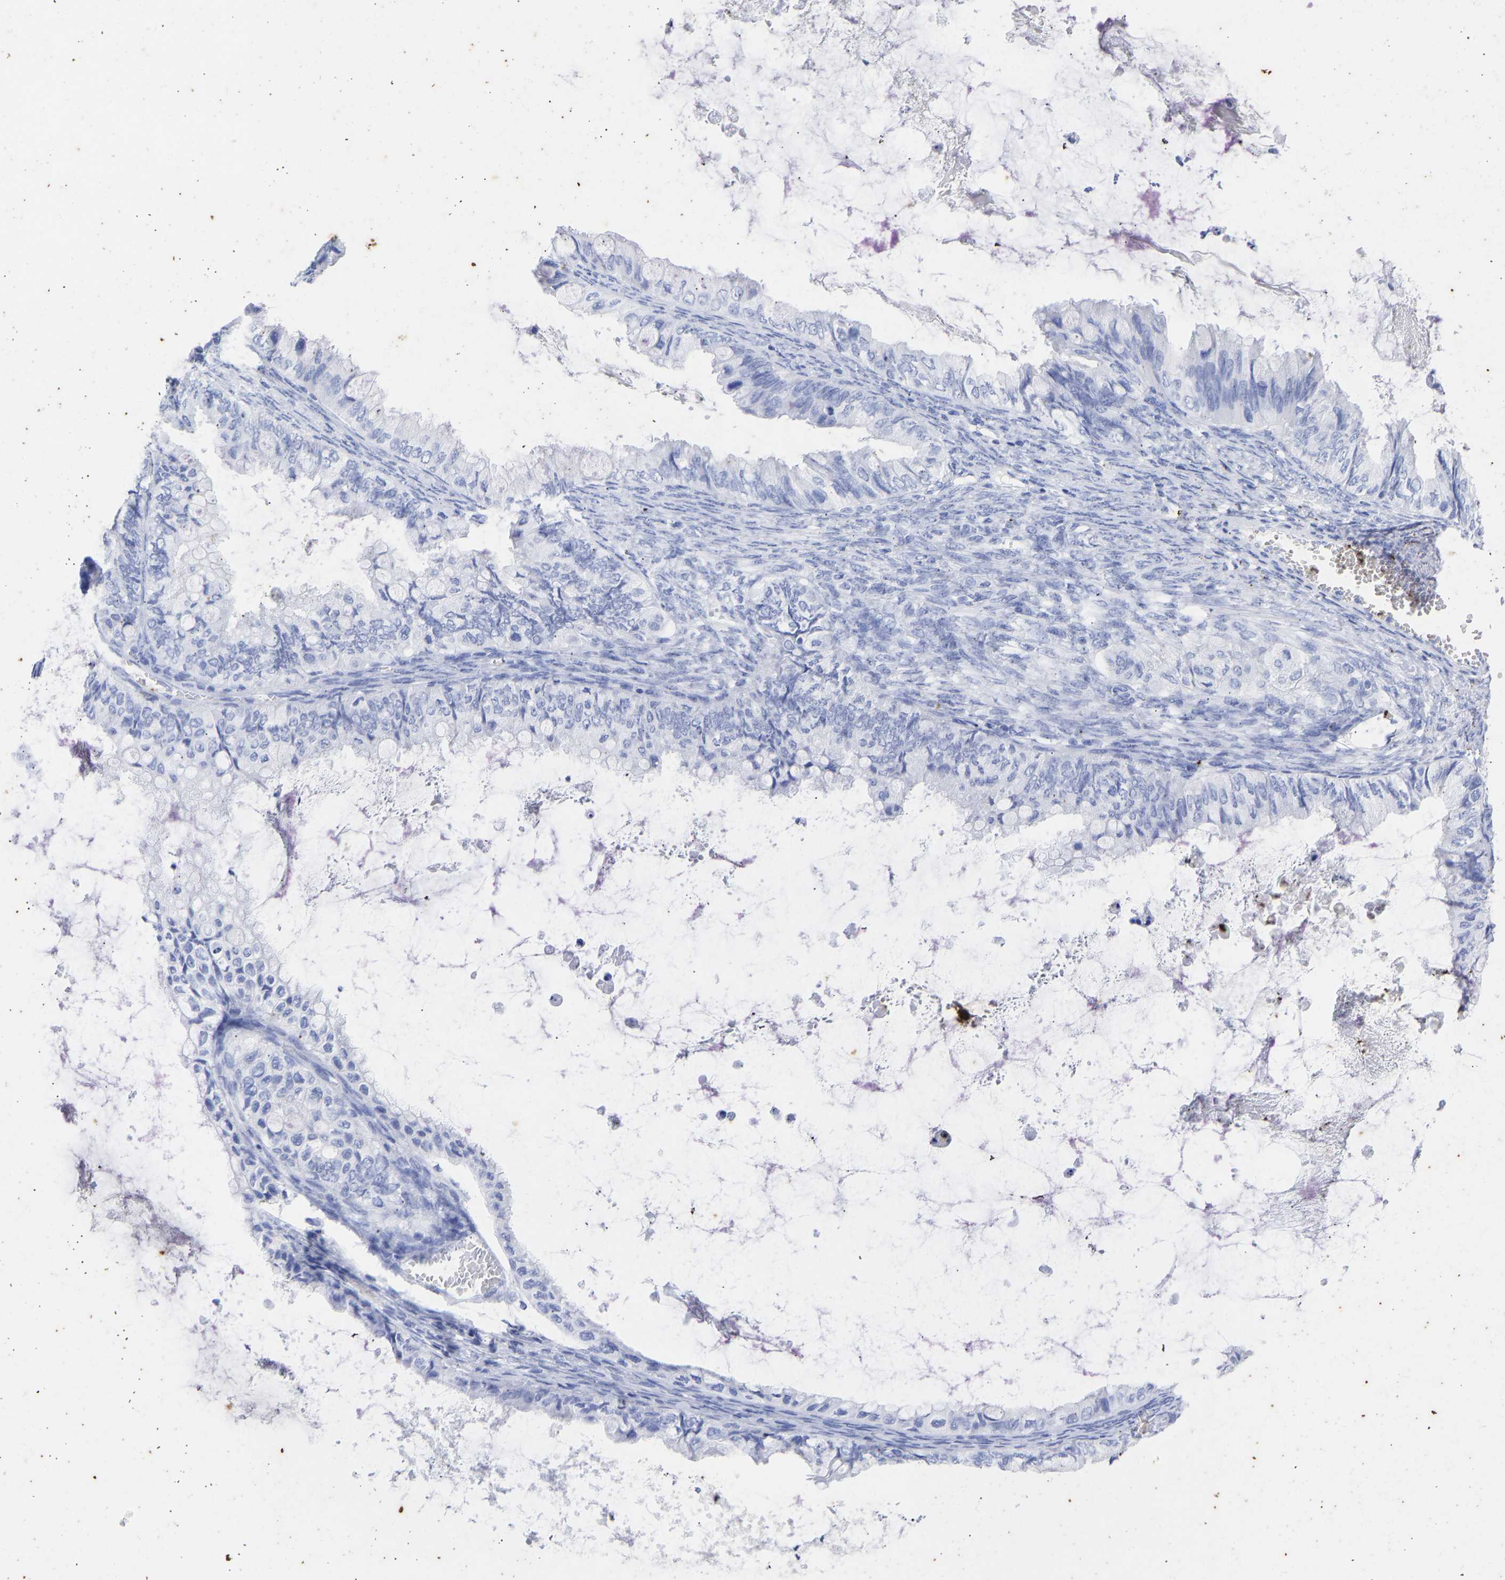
{"staining": {"intensity": "negative", "quantity": "none", "location": "none"}, "tissue": "ovarian cancer", "cell_type": "Tumor cells", "image_type": "cancer", "snomed": [{"axis": "morphology", "description": "Cystadenocarcinoma, mucinous, NOS"}, {"axis": "topography", "description": "Ovary"}], "caption": "IHC image of ovarian cancer (mucinous cystadenocarcinoma) stained for a protein (brown), which reveals no staining in tumor cells. (Brightfield microscopy of DAB (3,3'-diaminobenzidine) immunohistochemistry (IHC) at high magnification).", "gene": "KRT1", "patient": {"sex": "female", "age": 80}}